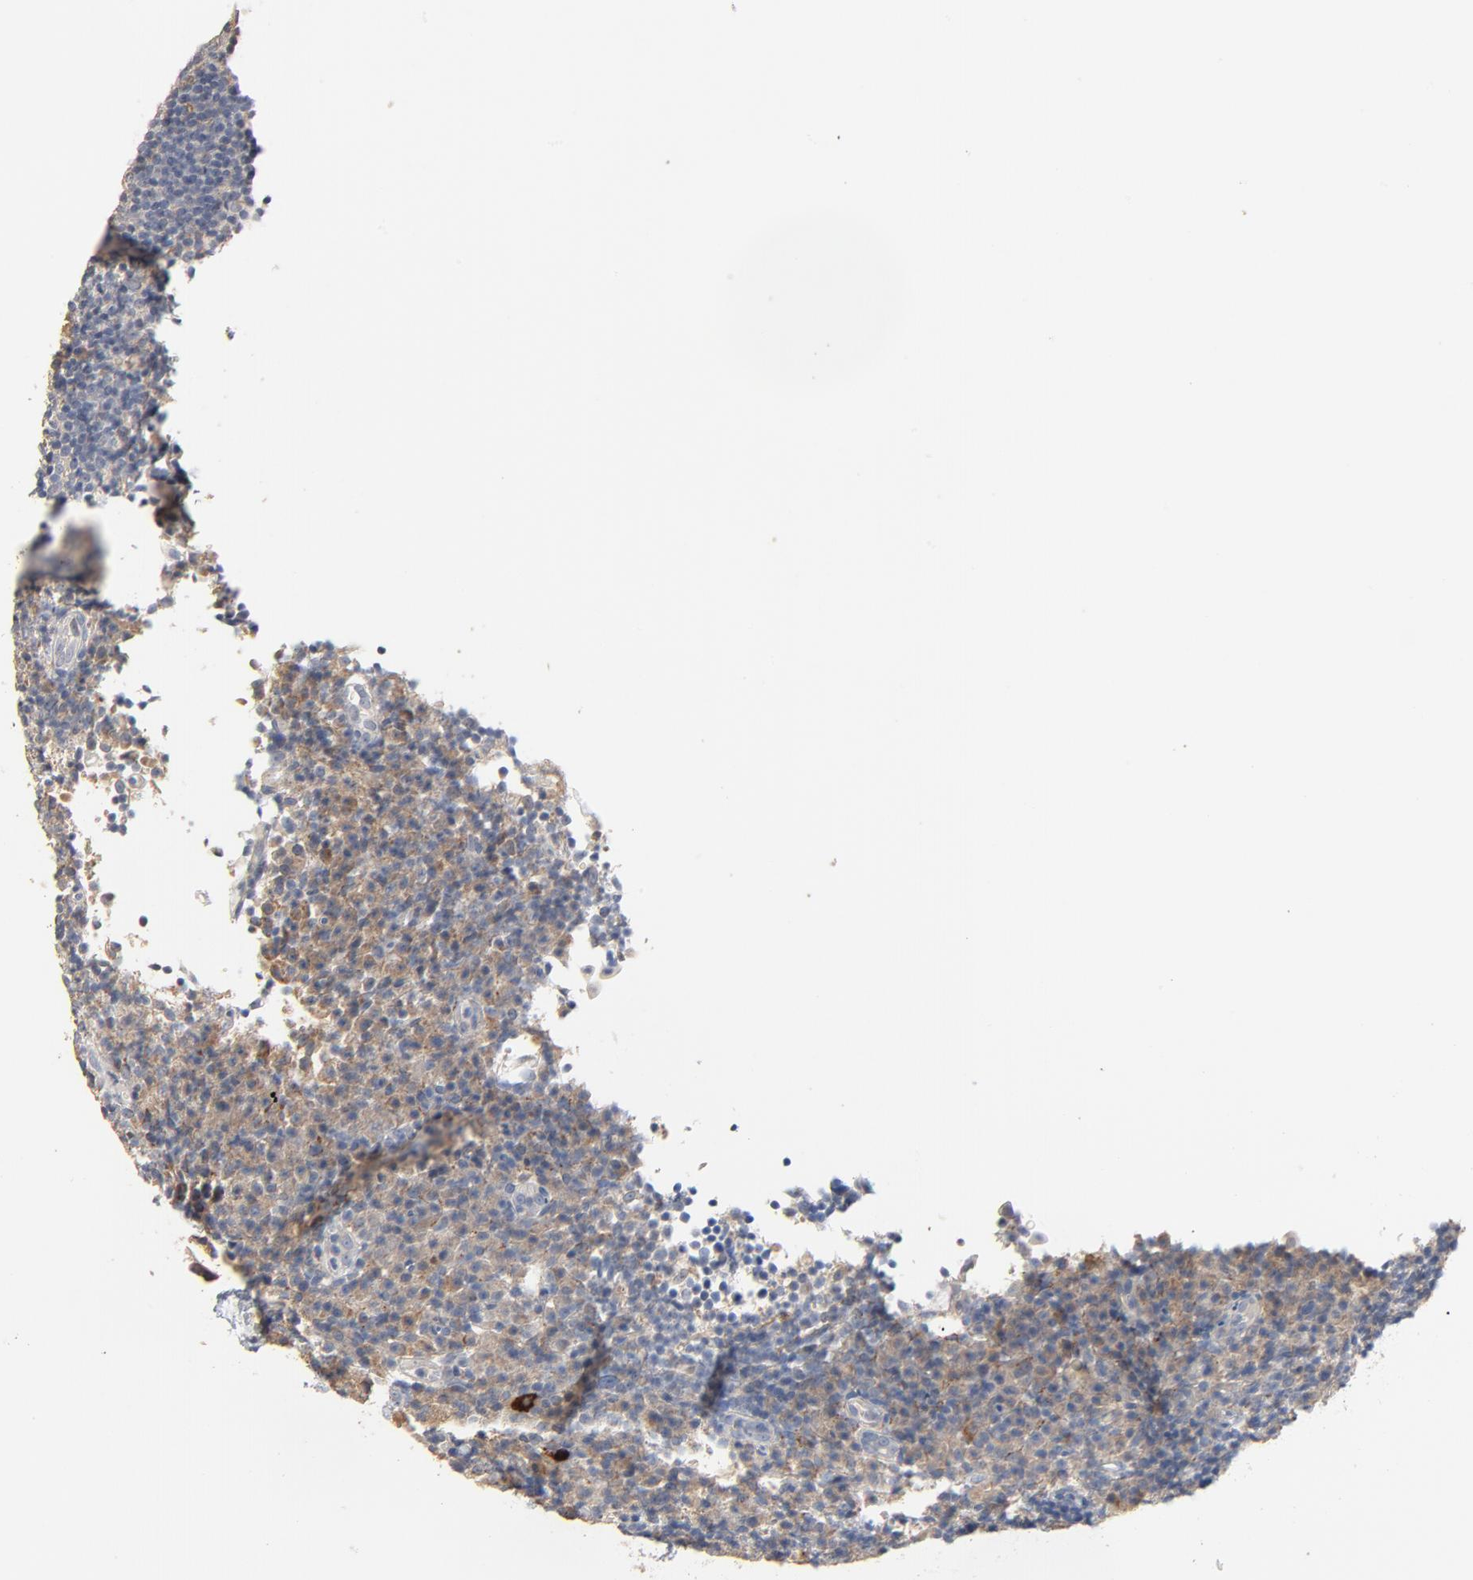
{"staining": {"intensity": "weak", "quantity": "<25%", "location": "cytoplasmic/membranous"}, "tissue": "tonsil", "cell_type": "Germinal center cells", "image_type": "normal", "snomed": [{"axis": "morphology", "description": "Normal tissue, NOS"}, {"axis": "topography", "description": "Tonsil"}], "caption": "IHC of unremarkable human tonsil reveals no positivity in germinal center cells.", "gene": "ZDHHC8", "patient": {"sex": "female", "age": 40}}